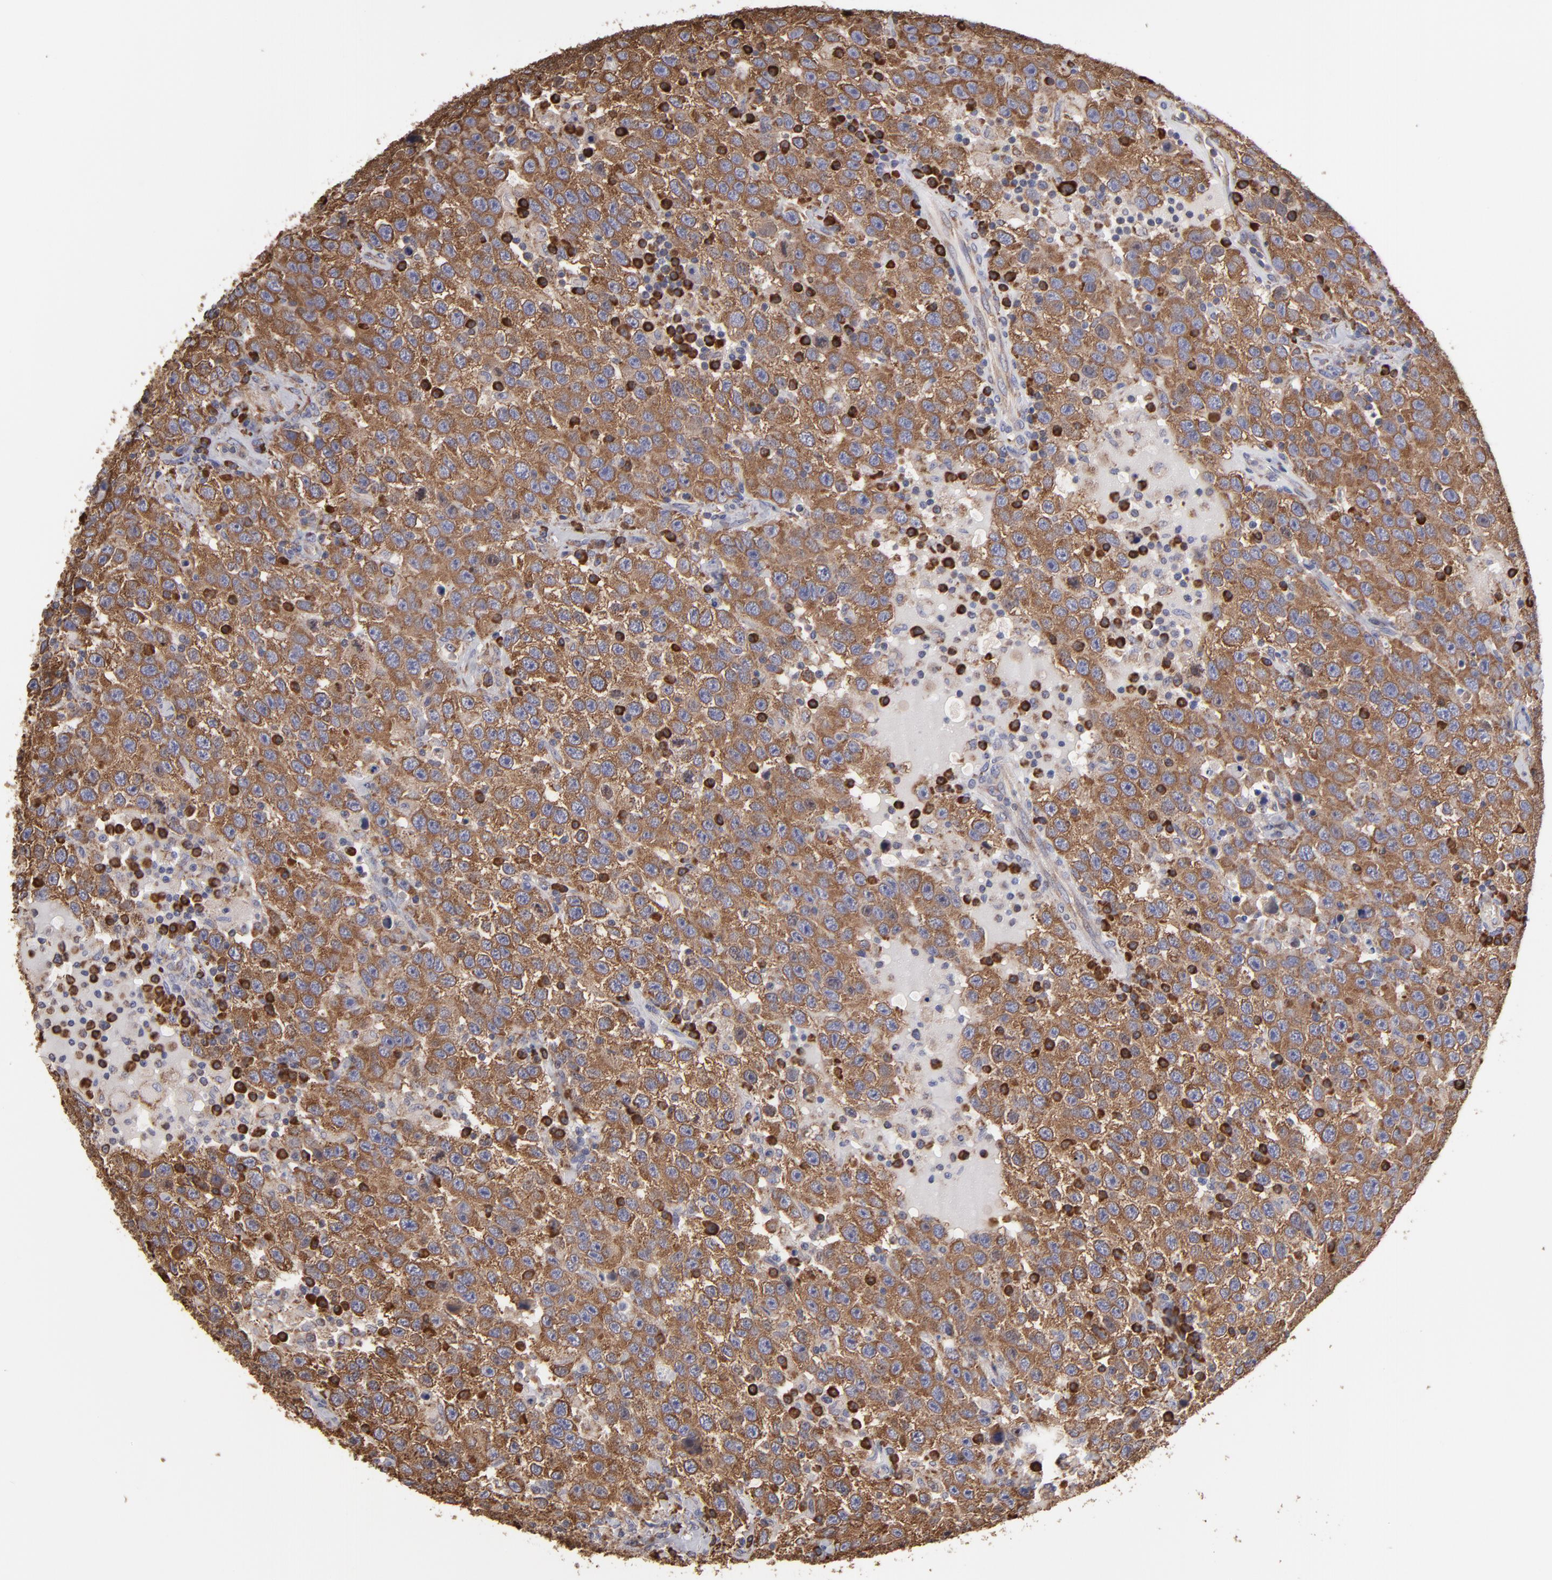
{"staining": {"intensity": "strong", "quantity": ">75%", "location": "cytoplasmic/membranous"}, "tissue": "testis cancer", "cell_type": "Tumor cells", "image_type": "cancer", "snomed": [{"axis": "morphology", "description": "Seminoma, NOS"}, {"axis": "topography", "description": "Testis"}], "caption": "Testis cancer tissue demonstrates strong cytoplasmic/membranous expression in about >75% of tumor cells, visualized by immunohistochemistry.", "gene": "SND1", "patient": {"sex": "male", "age": 41}}